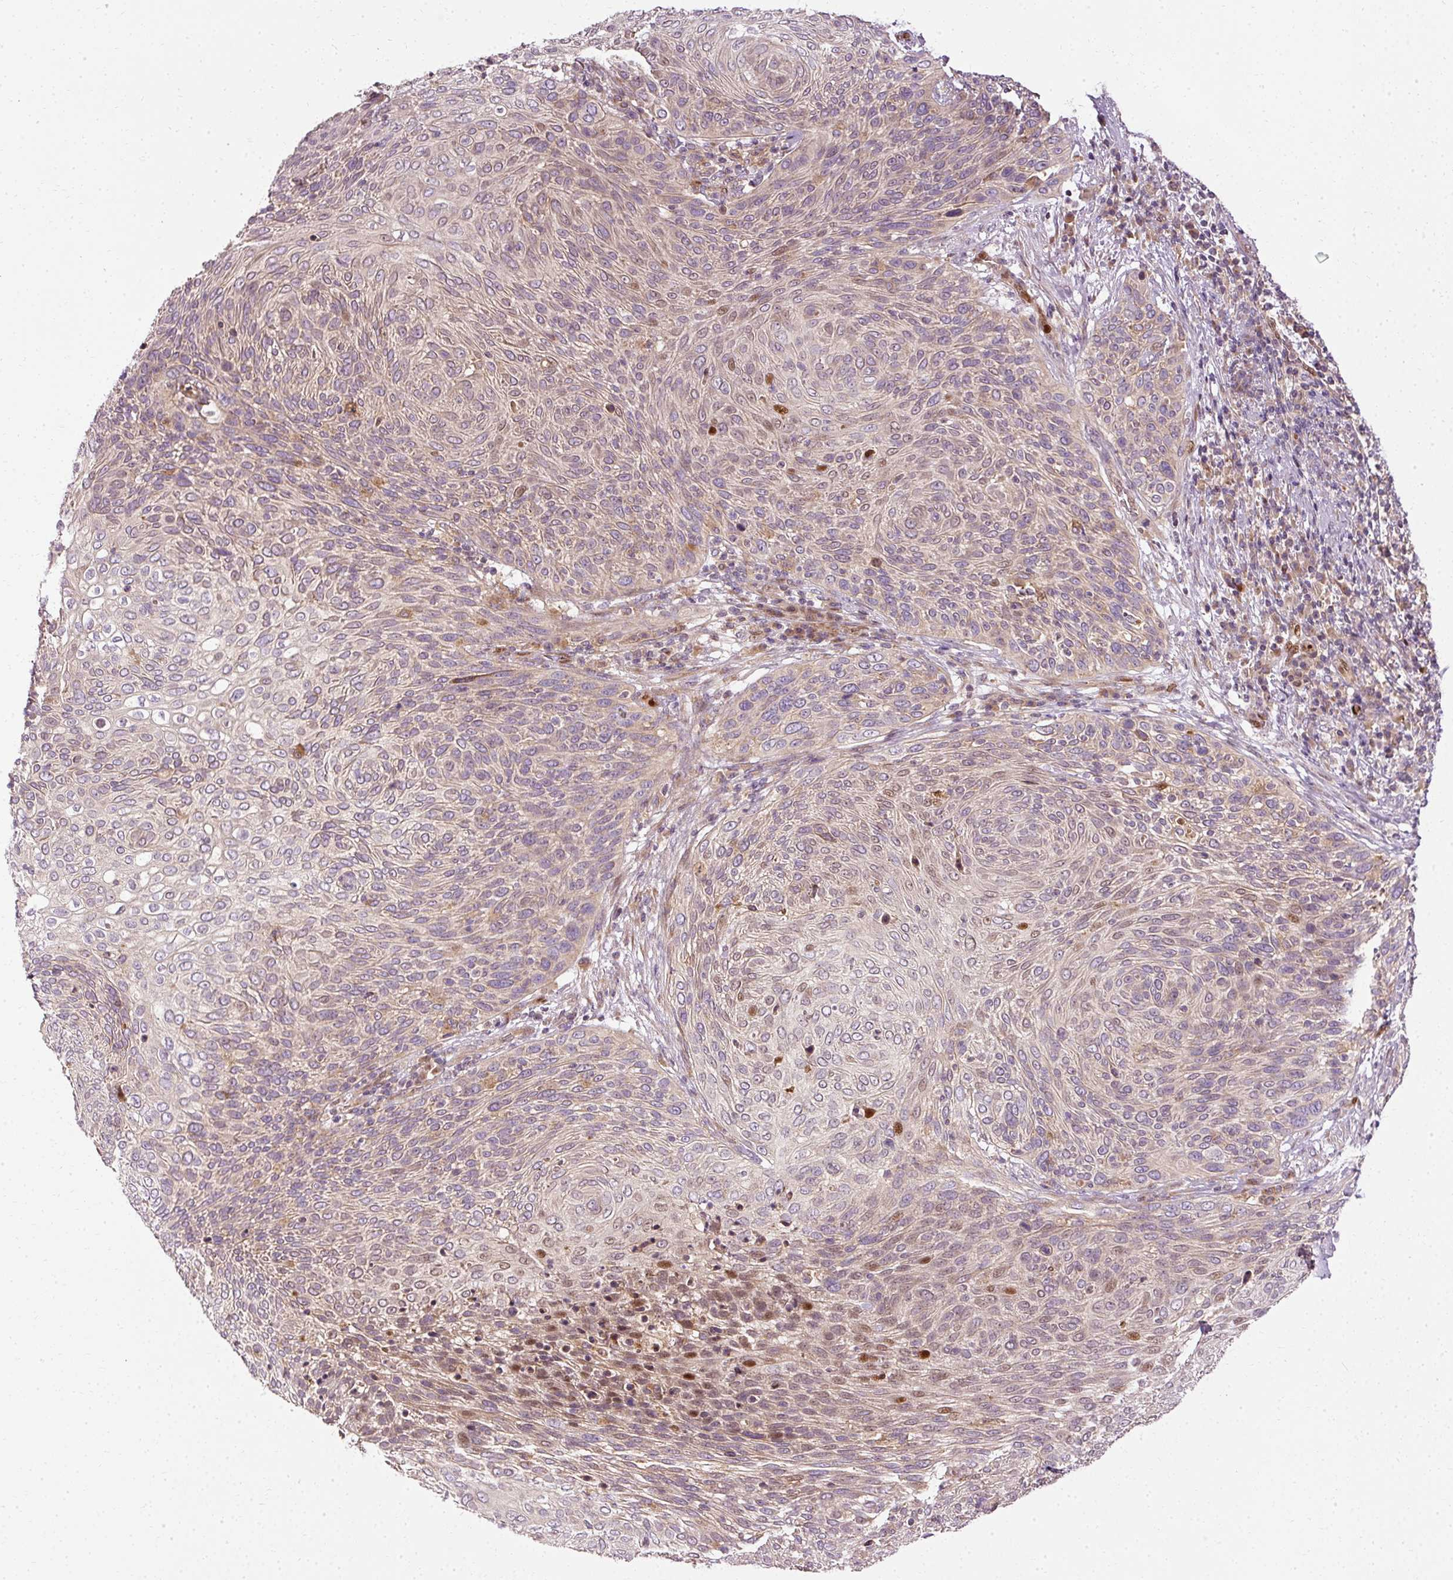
{"staining": {"intensity": "weak", "quantity": "25%-75%", "location": "cytoplasmic/membranous,nuclear"}, "tissue": "cervical cancer", "cell_type": "Tumor cells", "image_type": "cancer", "snomed": [{"axis": "morphology", "description": "Squamous cell carcinoma, NOS"}, {"axis": "topography", "description": "Cervix"}], "caption": "This photomicrograph displays immunohistochemistry staining of human cervical squamous cell carcinoma, with low weak cytoplasmic/membranous and nuclear expression in approximately 25%-75% of tumor cells.", "gene": "NAPA", "patient": {"sex": "female", "age": 31}}